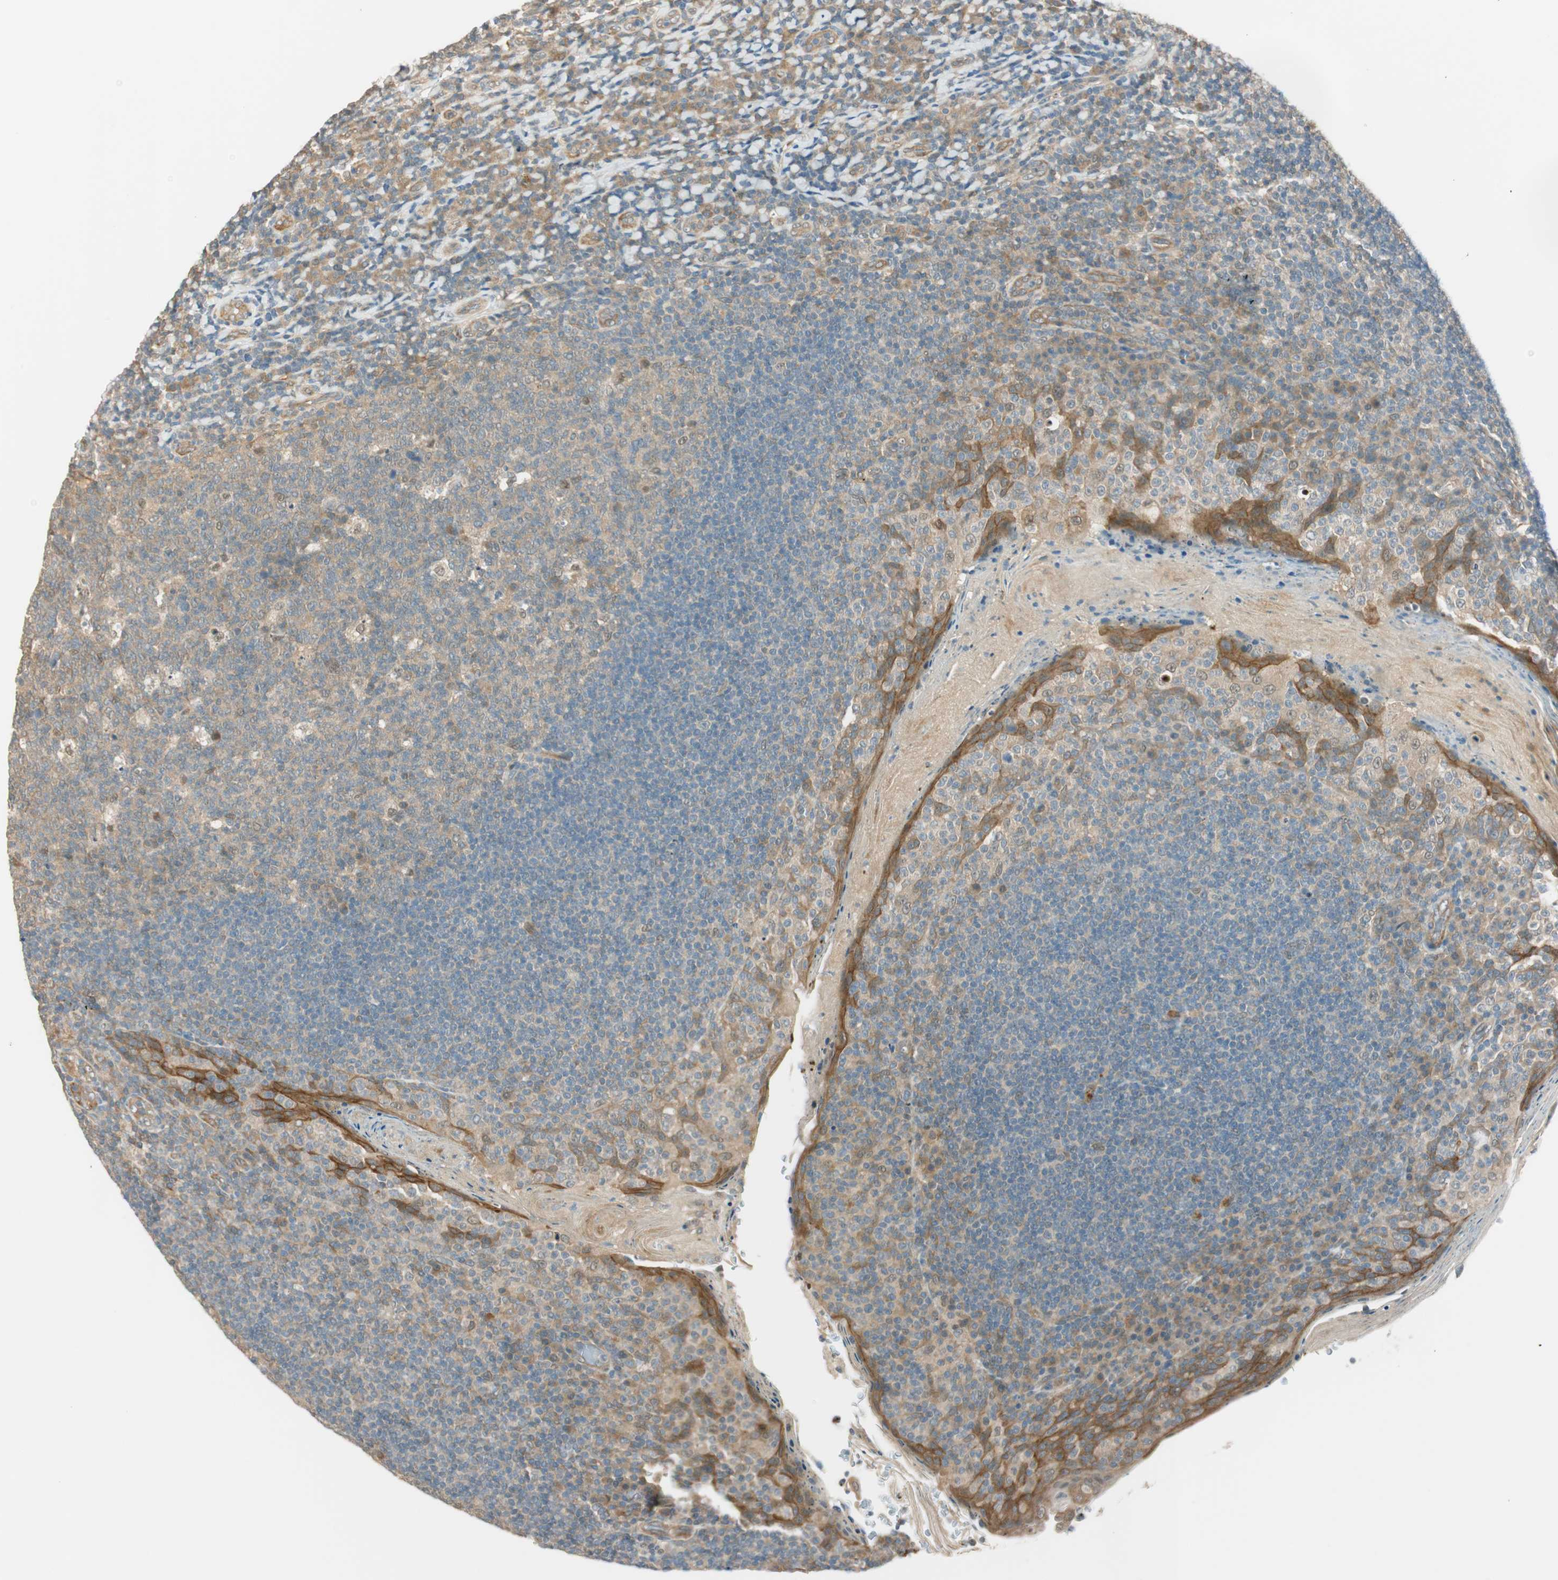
{"staining": {"intensity": "moderate", "quantity": ">75%", "location": "cytoplasmic/membranous,nuclear"}, "tissue": "tonsil", "cell_type": "Germinal center cells", "image_type": "normal", "snomed": [{"axis": "morphology", "description": "Normal tissue, NOS"}, {"axis": "topography", "description": "Tonsil"}], "caption": "Germinal center cells exhibit medium levels of moderate cytoplasmic/membranous,nuclear staining in approximately >75% of cells in normal tonsil.", "gene": "PSMD8", "patient": {"sex": "male", "age": 17}}